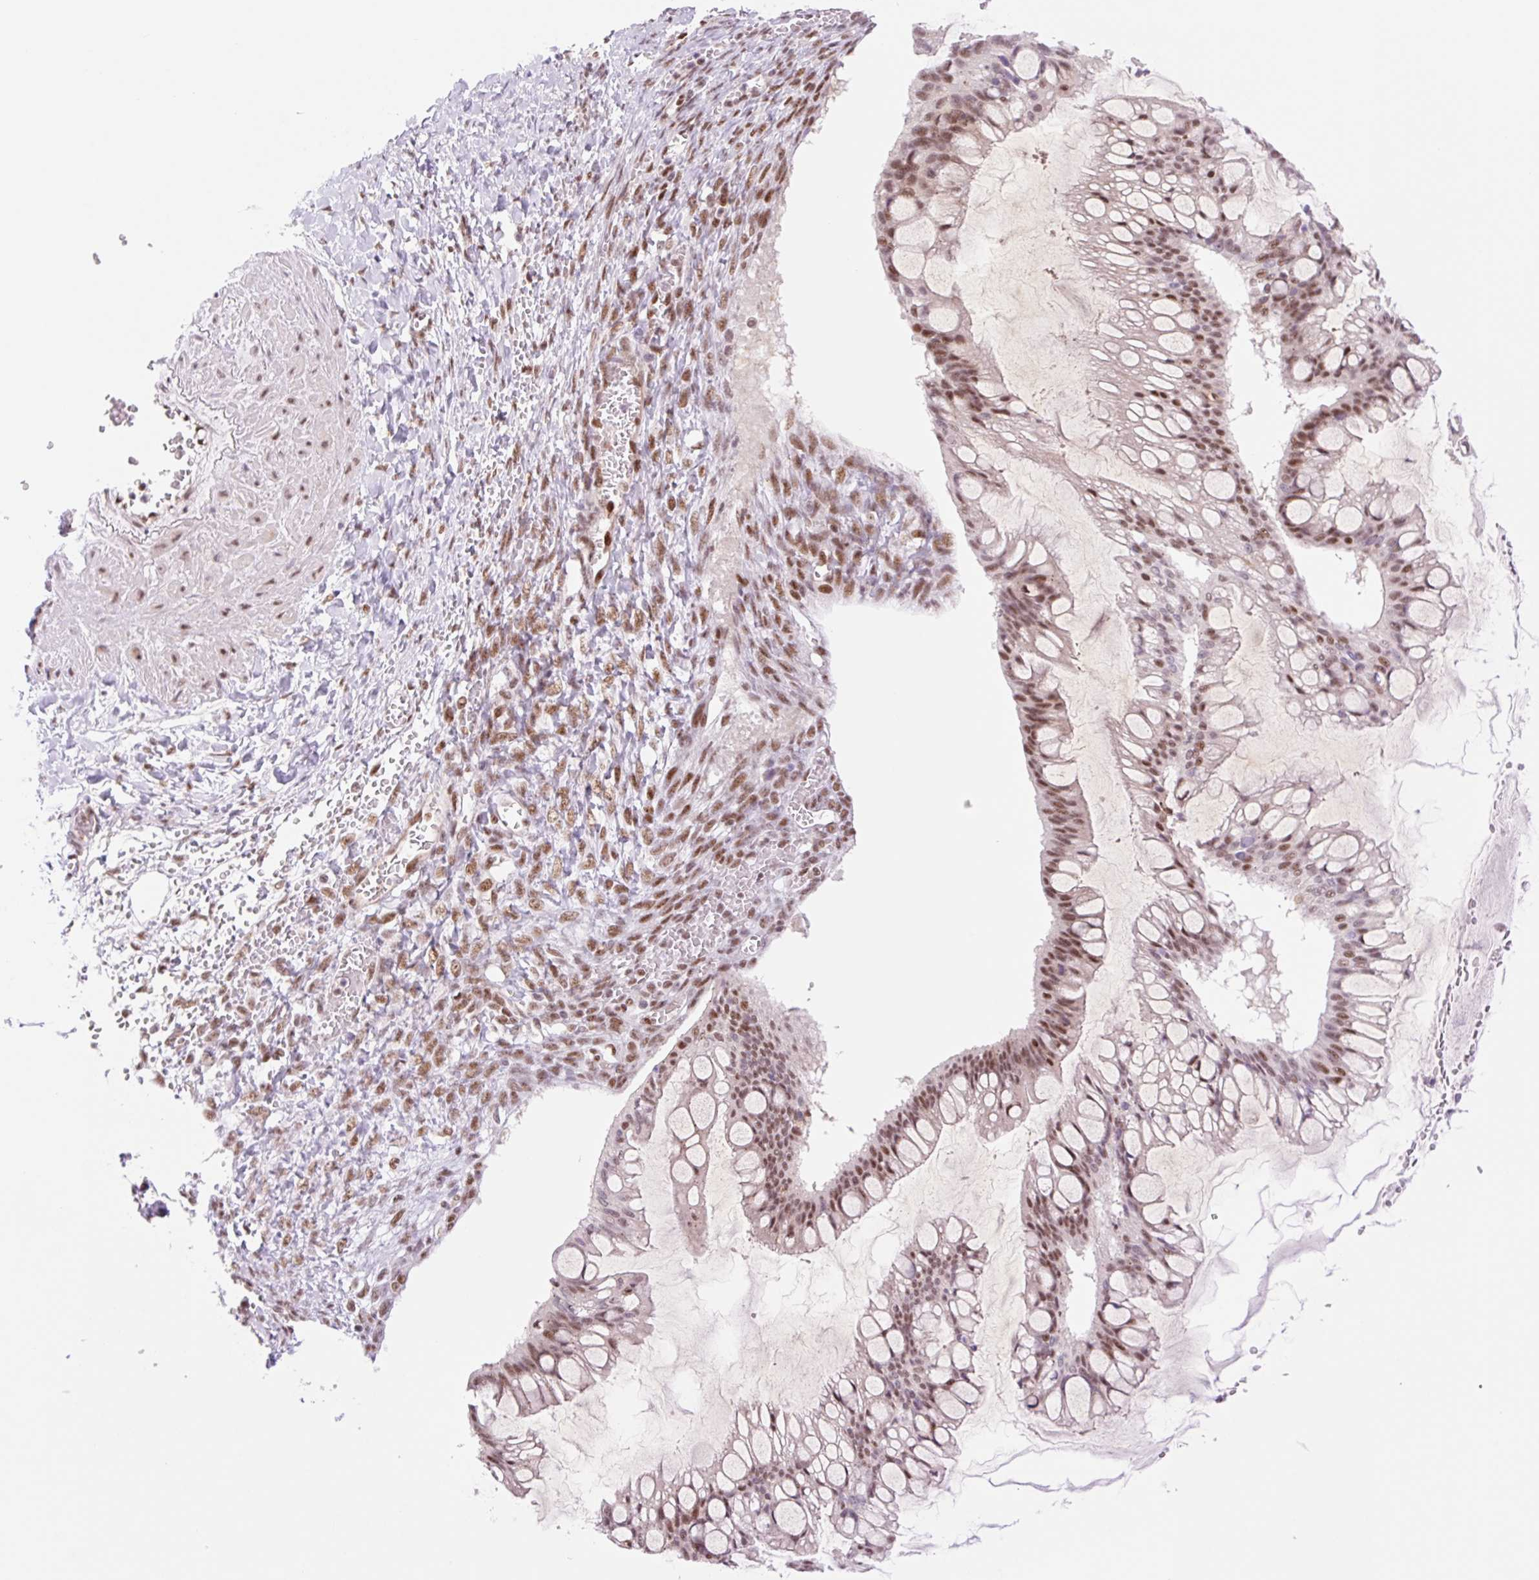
{"staining": {"intensity": "moderate", "quantity": ">75%", "location": "nuclear"}, "tissue": "ovarian cancer", "cell_type": "Tumor cells", "image_type": "cancer", "snomed": [{"axis": "morphology", "description": "Cystadenocarcinoma, mucinous, NOS"}, {"axis": "topography", "description": "Ovary"}], "caption": "Mucinous cystadenocarcinoma (ovarian) stained for a protein (brown) reveals moderate nuclear positive staining in approximately >75% of tumor cells.", "gene": "PRDM11", "patient": {"sex": "female", "age": 73}}